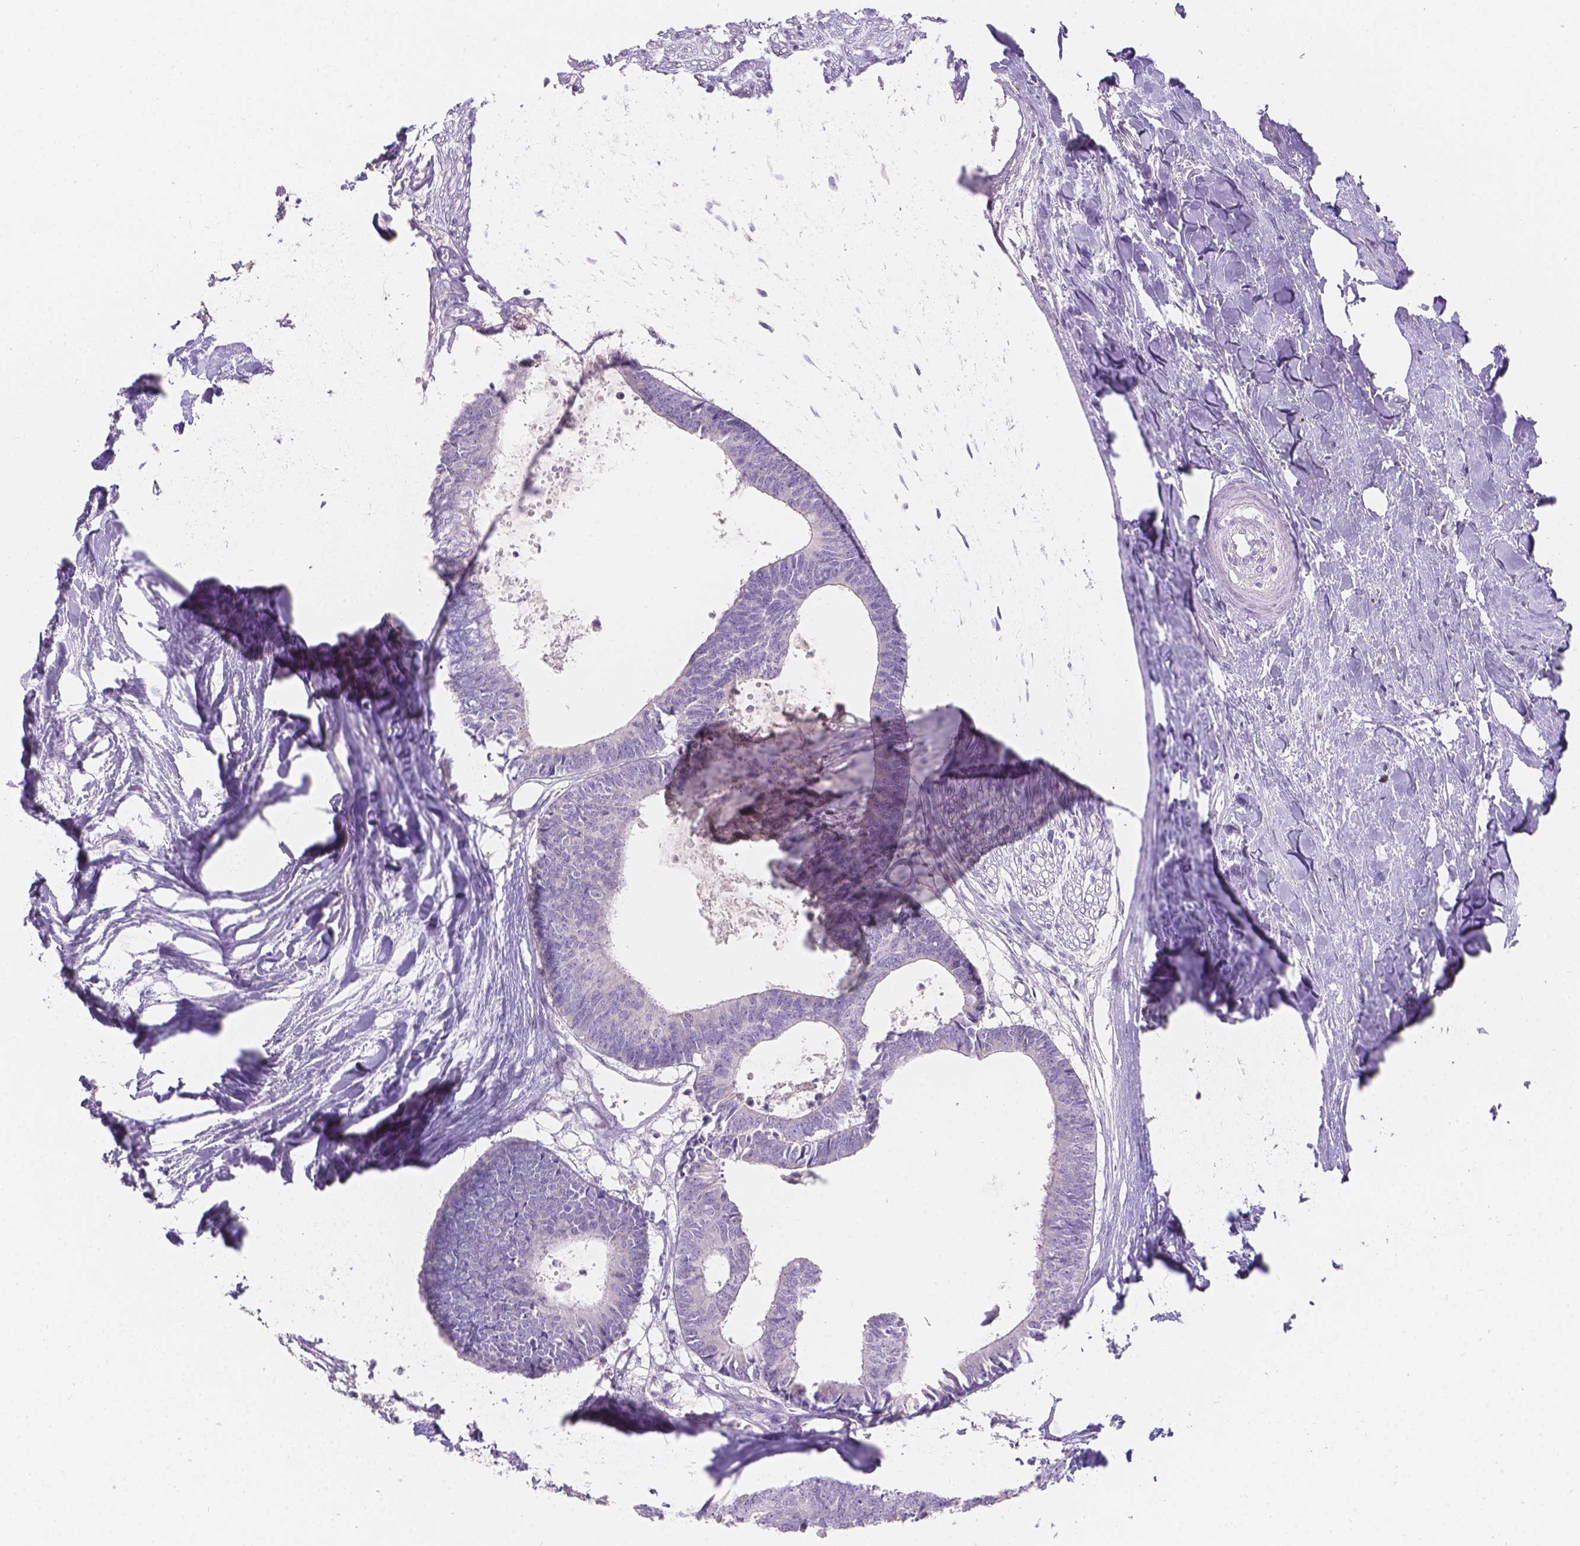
{"staining": {"intensity": "negative", "quantity": "none", "location": "none"}, "tissue": "colorectal cancer", "cell_type": "Tumor cells", "image_type": "cancer", "snomed": [{"axis": "morphology", "description": "Adenocarcinoma, NOS"}, {"axis": "topography", "description": "Colon"}, {"axis": "topography", "description": "Rectum"}], "caption": "An image of human colorectal cancer is negative for staining in tumor cells. (DAB immunohistochemistry, high magnification).", "gene": "HTN3", "patient": {"sex": "male", "age": 57}}